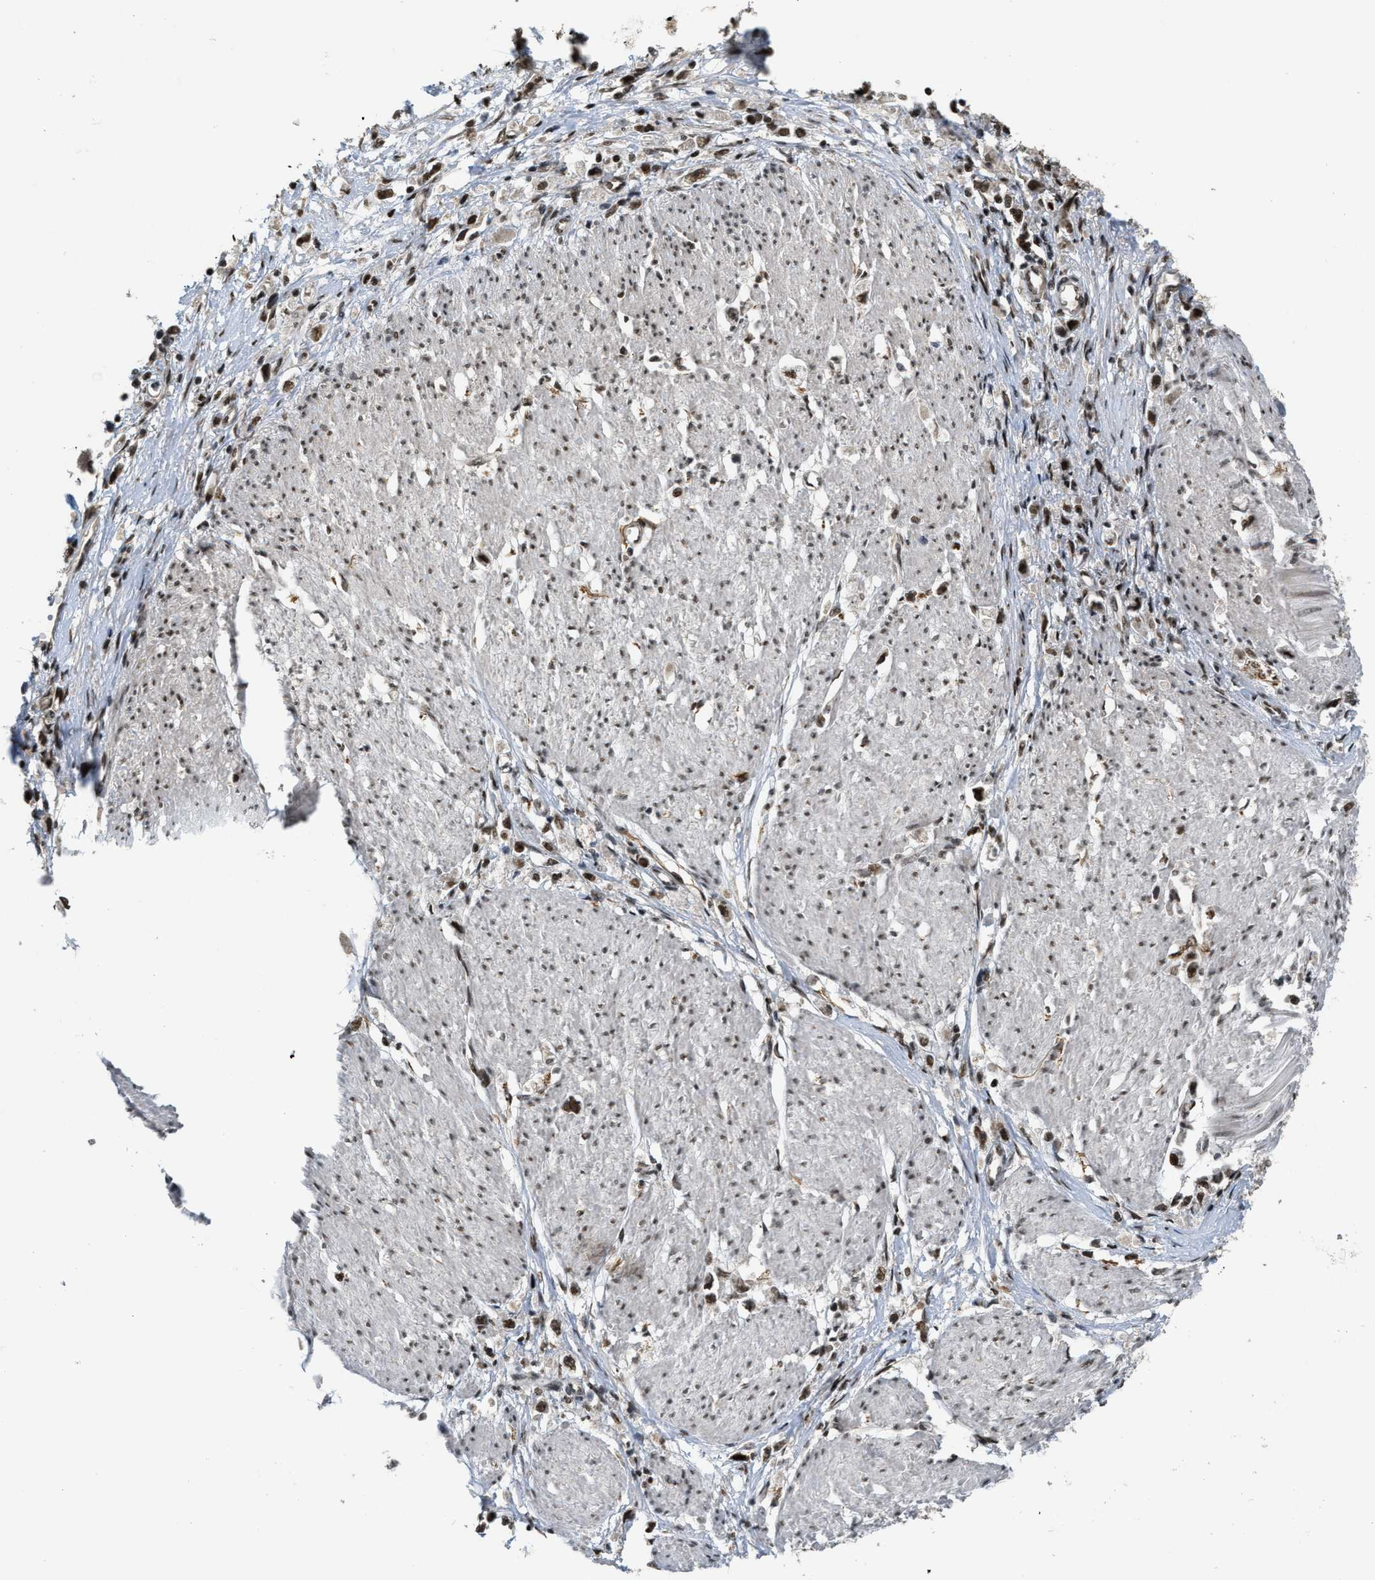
{"staining": {"intensity": "moderate", "quantity": ">75%", "location": "nuclear"}, "tissue": "stomach cancer", "cell_type": "Tumor cells", "image_type": "cancer", "snomed": [{"axis": "morphology", "description": "Adenocarcinoma, NOS"}, {"axis": "topography", "description": "Stomach"}], "caption": "Stomach cancer stained for a protein (brown) reveals moderate nuclear positive staining in approximately >75% of tumor cells.", "gene": "SERTAD2", "patient": {"sex": "female", "age": 59}}